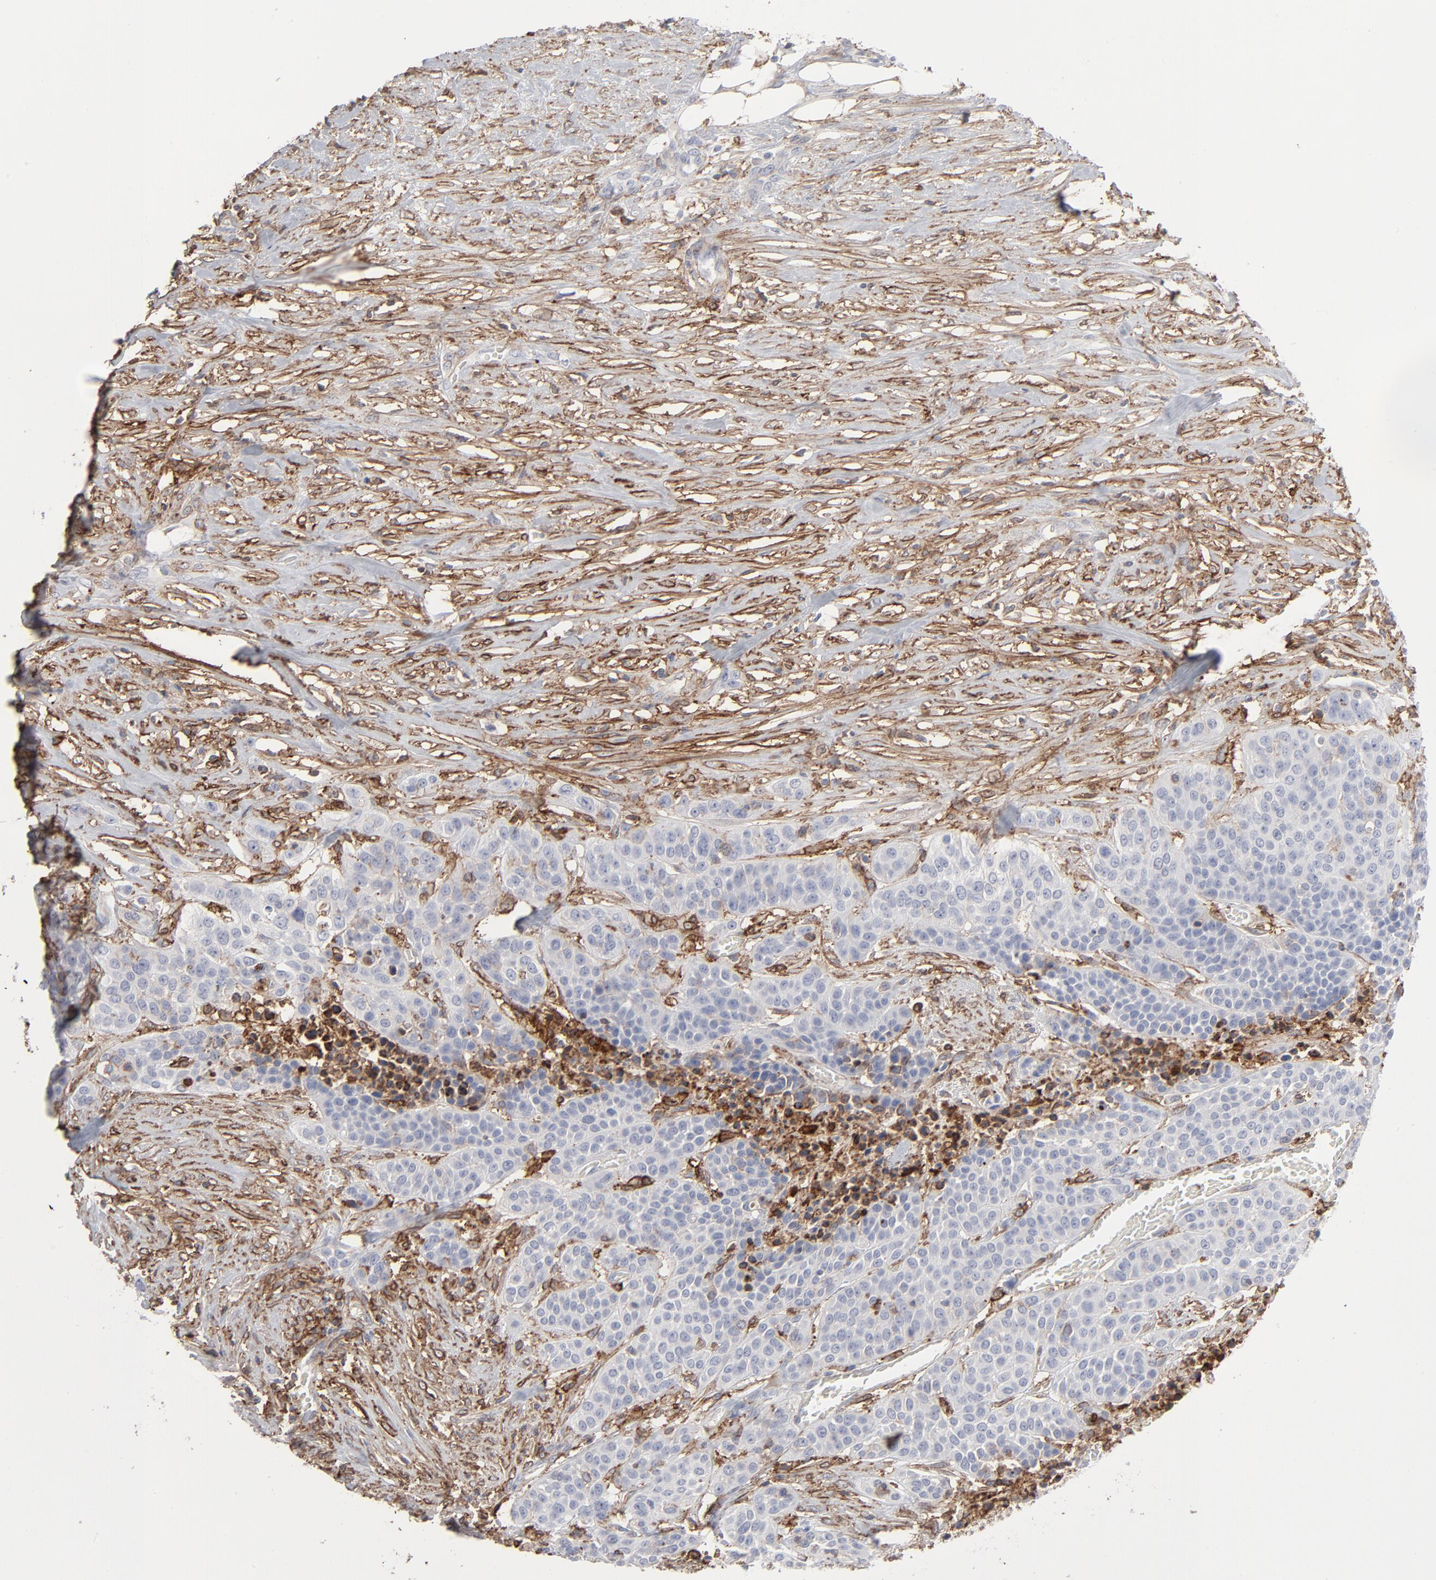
{"staining": {"intensity": "moderate", "quantity": "<25%", "location": "cytoplasmic/membranous"}, "tissue": "urothelial cancer", "cell_type": "Tumor cells", "image_type": "cancer", "snomed": [{"axis": "morphology", "description": "Urothelial carcinoma, High grade"}, {"axis": "topography", "description": "Urinary bladder"}], "caption": "The histopathology image exhibits immunohistochemical staining of high-grade urothelial carcinoma. There is moderate cytoplasmic/membranous staining is identified in approximately <25% of tumor cells.", "gene": "ANXA5", "patient": {"sex": "male", "age": 74}}